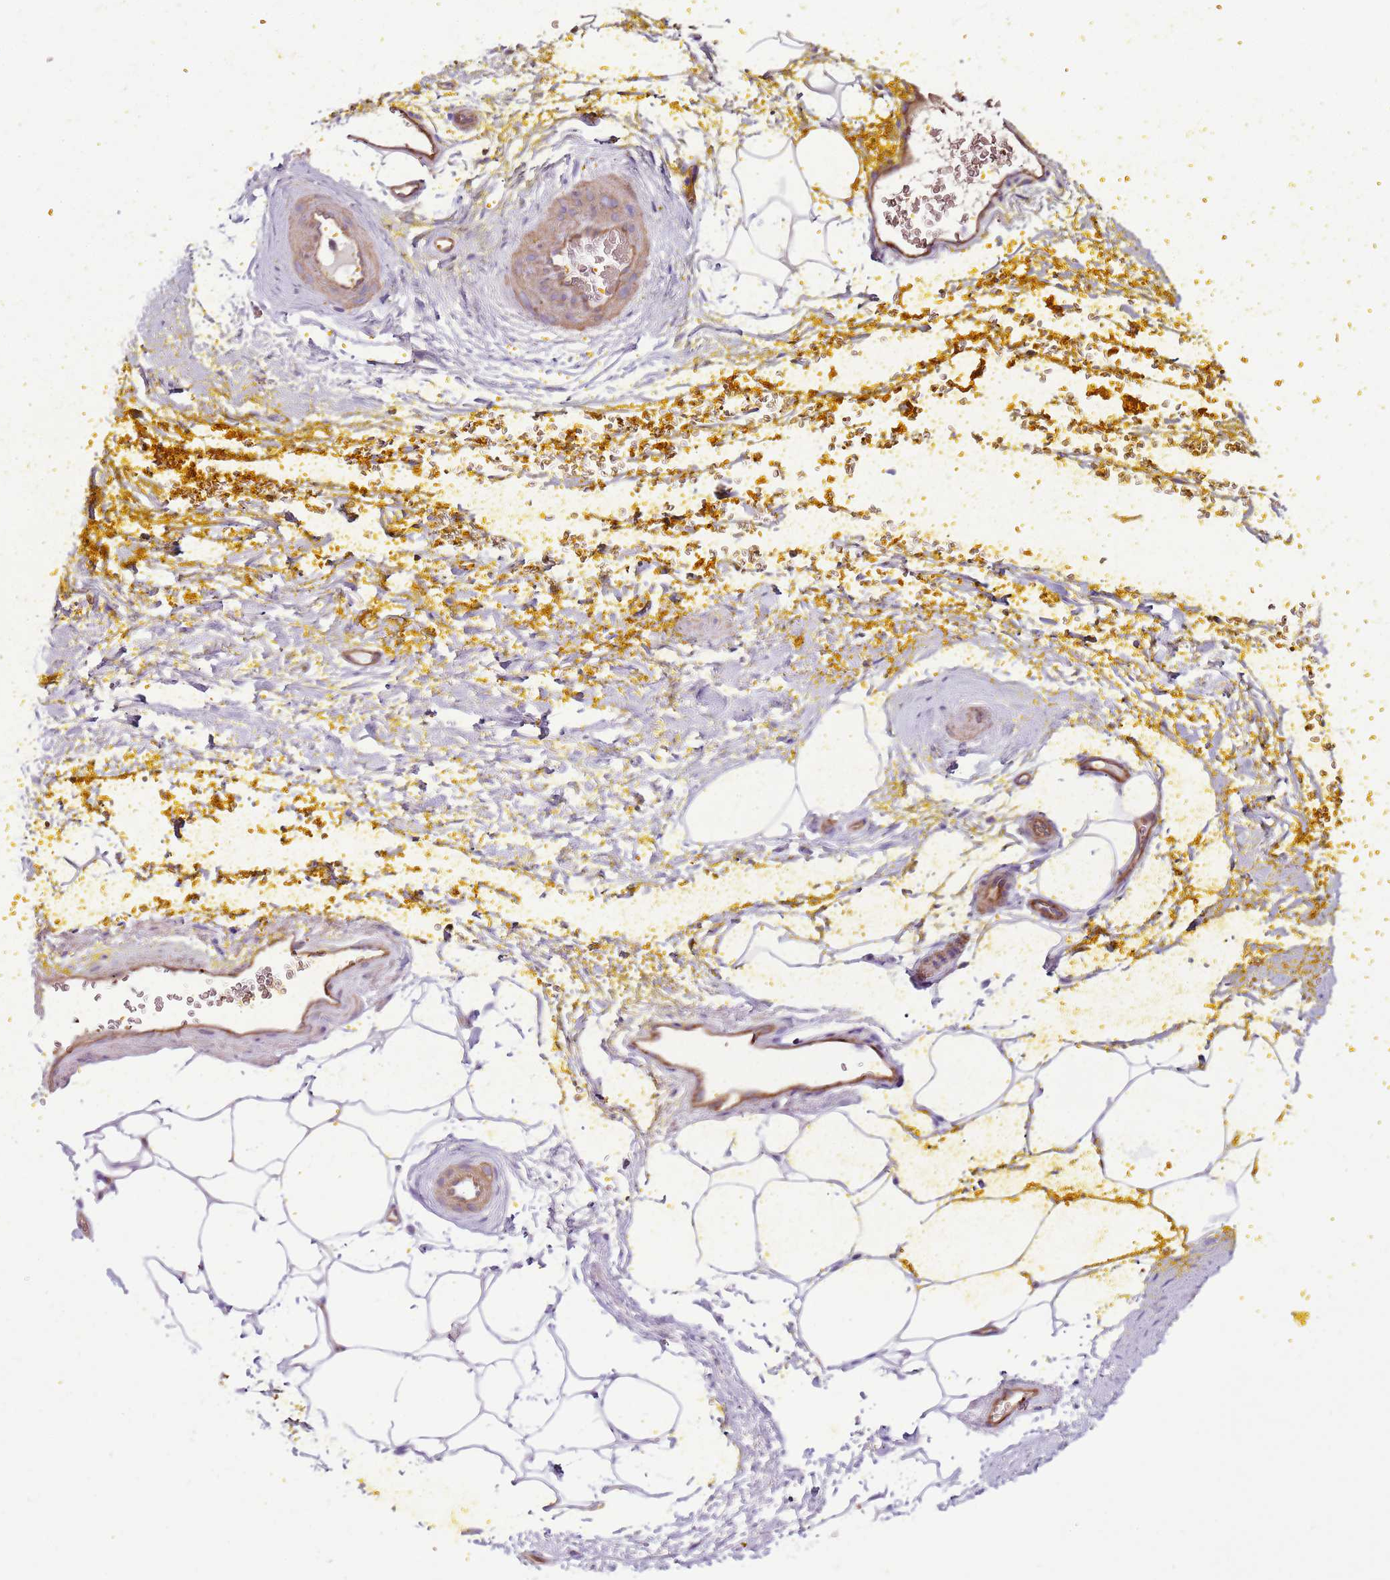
{"staining": {"intensity": "negative", "quantity": "none", "location": "none"}, "tissue": "adipose tissue", "cell_type": "Adipocytes", "image_type": "normal", "snomed": [{"axis": "morphology", "description": "Normal tissue, NOS"}, {"axis": "morphology", "description": "Adenocarcinoma, Low grade"}, {"axis": "topography", "description": "Prostate"}, {"axis": "topography", "description": "Peripheral nerve tissue"}], "caption": "Adipocytes are negative for protein expression in normal human adipose tissue. (DAB immunohistochemistry (IHC) with hematoxylin counter stain).", "gene": "GFRAL", "patient": {"sex": "male", "age": 63}}